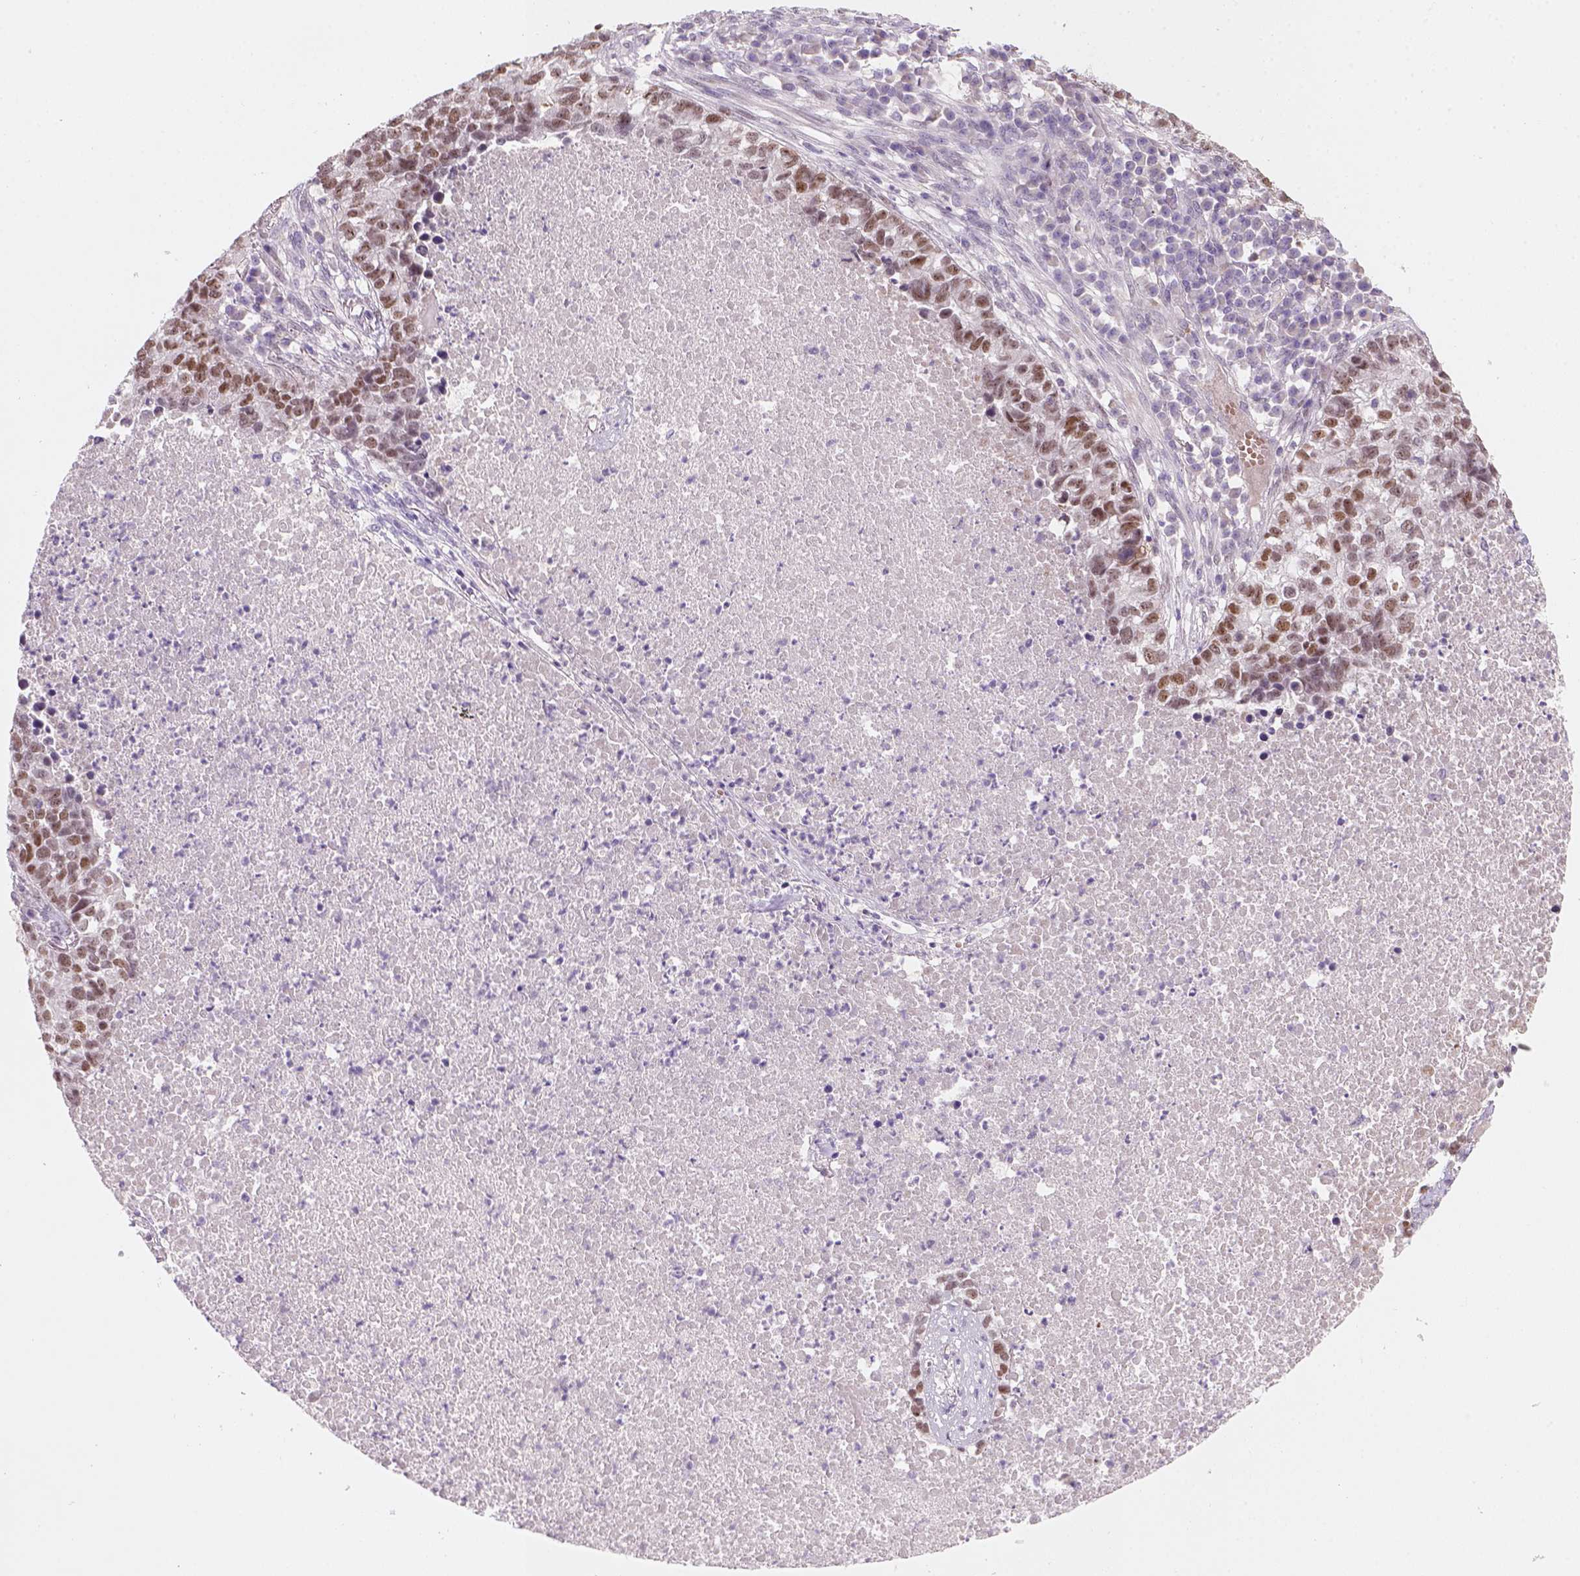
{"staining": {"intensity": "moderate", "quantity": ">75%", "location": "nuclear"}, "tissue": "lung cancer", "cell_type": "Tumor cells", "image_type": "cancer", "snomed": [{"axis": "morphology", "description": "Adenocarcinoma, NOS"}, {"axis": "topography", "description": "Lung"}], "caption": "A medium amount of moderate nuclear positivity is appreciated in about >75% of tumor cells in lung adenocarcinoma tissue.", "gene": "ZMAT4", "patient": {"sex": "male", "age": 57}}